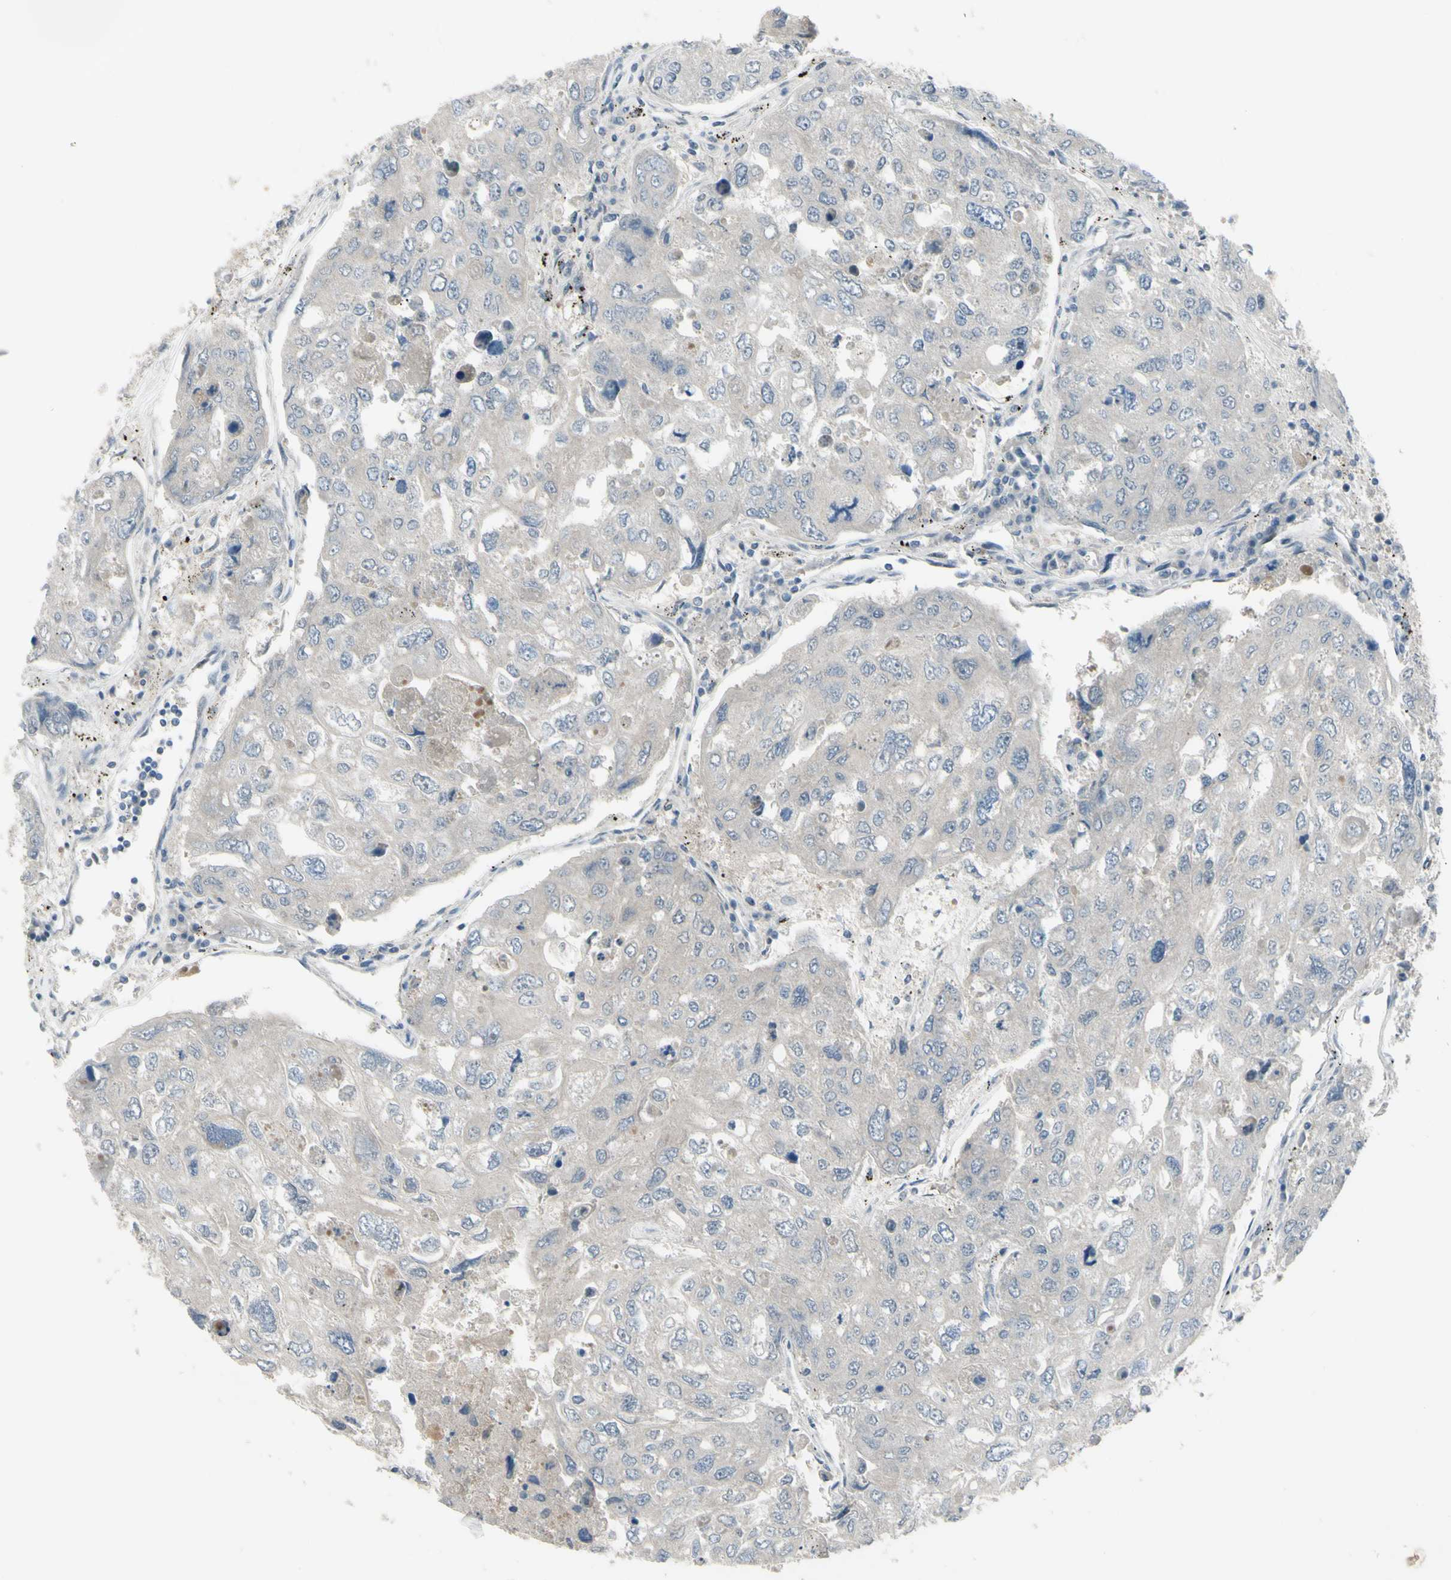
{"staining": {"intensity": "negative", "quantity": "none", "location": "none"}, "tissue": "urothelial cancer", "cell_type": "Tumor cells", "image_type": "cancer", "snomed": [{"axis": "morphology", "description": "Urothelial carcinoma, High grade"}, {"axis": "topography", "description": "Lymph node"}, {"axis": "topography", "description": "Urinary bladder"}], "caption": "Immunohistochemical staining of human urothelial cancer demonstrates no significant positivity in tumor cells.", "gene": "ETNK1", "patient": {"sex": "male", "age": 51}}